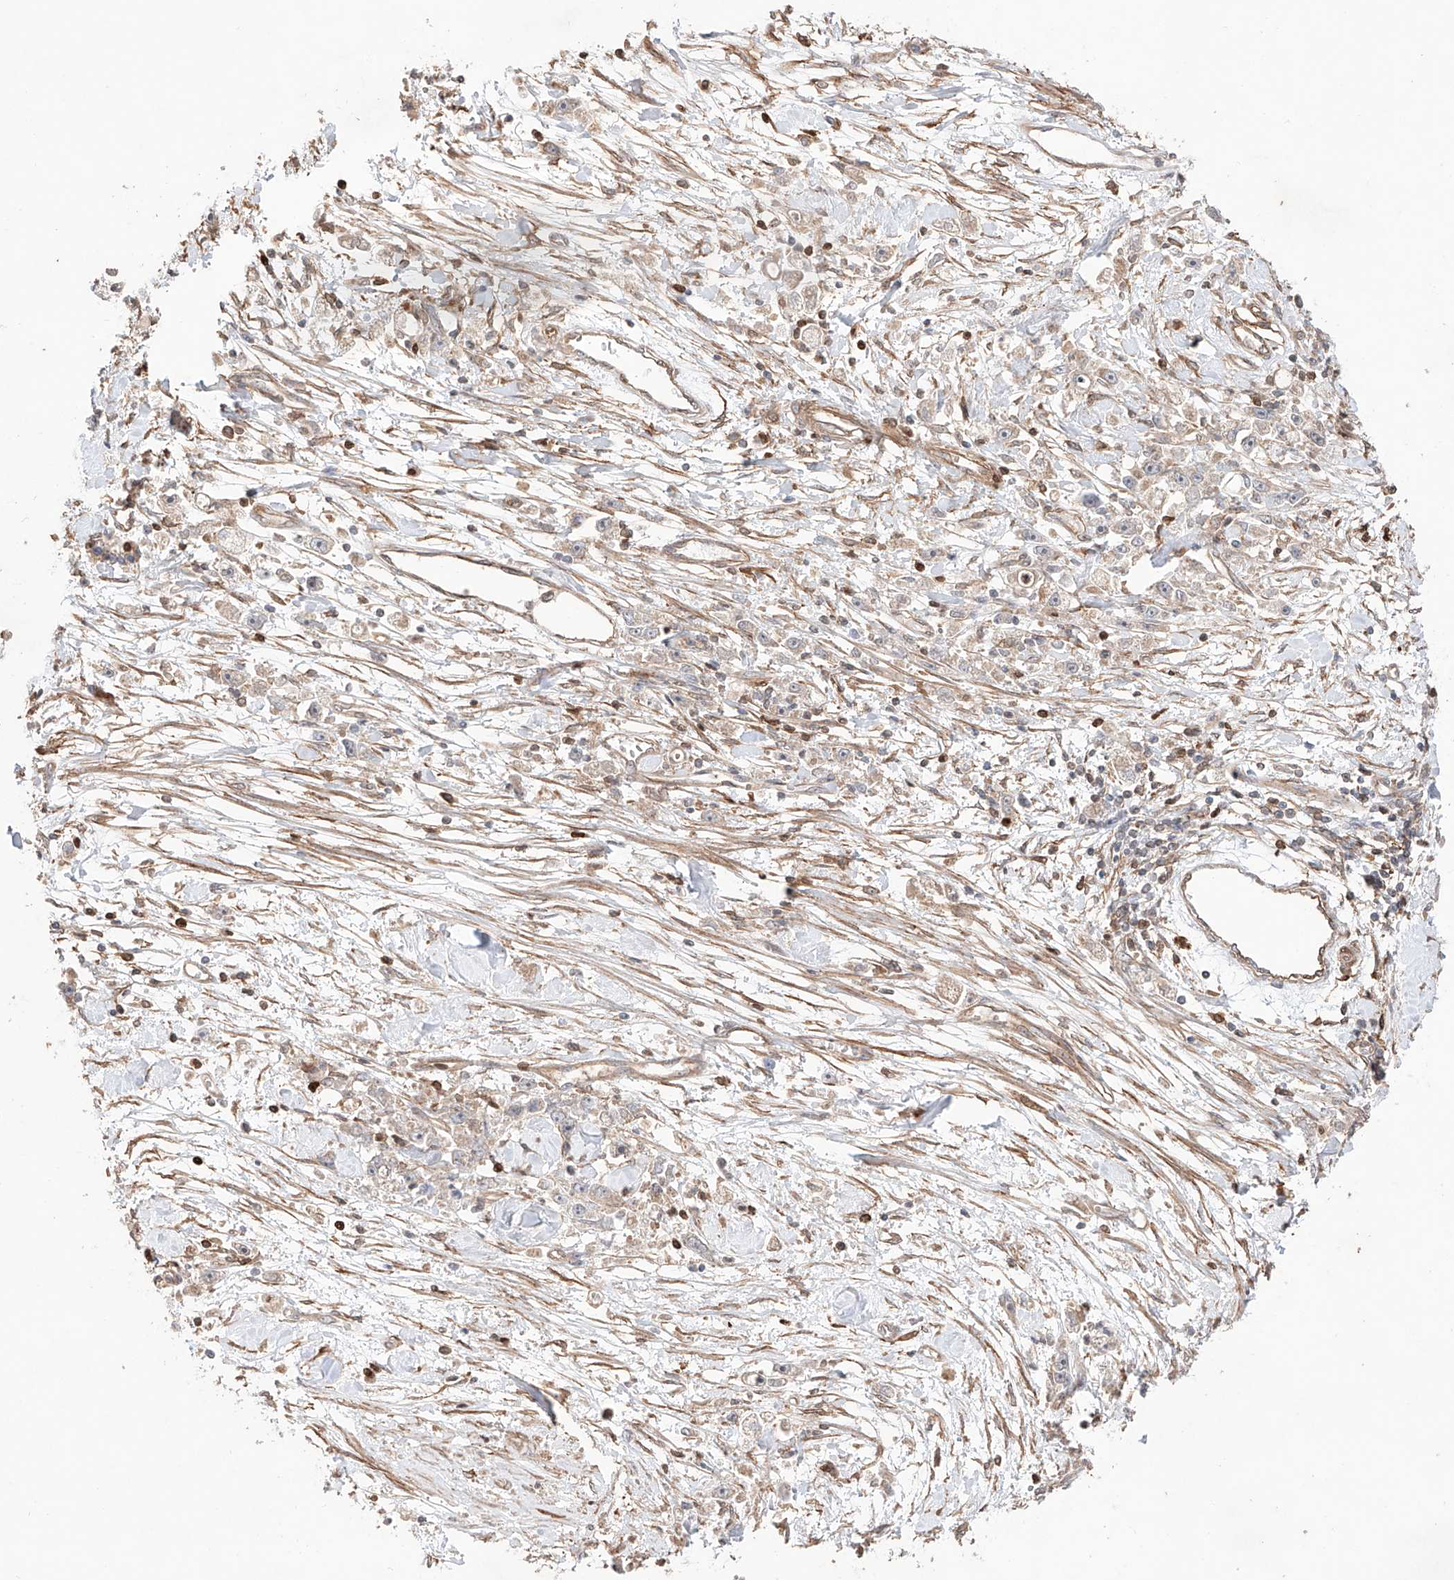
{"staining": {"intensity": "weak", "quantity": "<25%", "location": "cytoplasmic/membranous"}, "tissue": "stomach cancer", "cell_type": "Tumor cells", "image_type": "cancer", "snomed": [{"axis": "morphology", "description": "Adenocarcinoma, NOS"}, {"axis": "topography", "description": "Stomach"}], "caption": "This is an immunohistochemistry image of human stomach adenocarcinoma. There is no expression in tumor cells.", "gene": "IGSF22", "patient": {"sex": "female", "age": 59}}